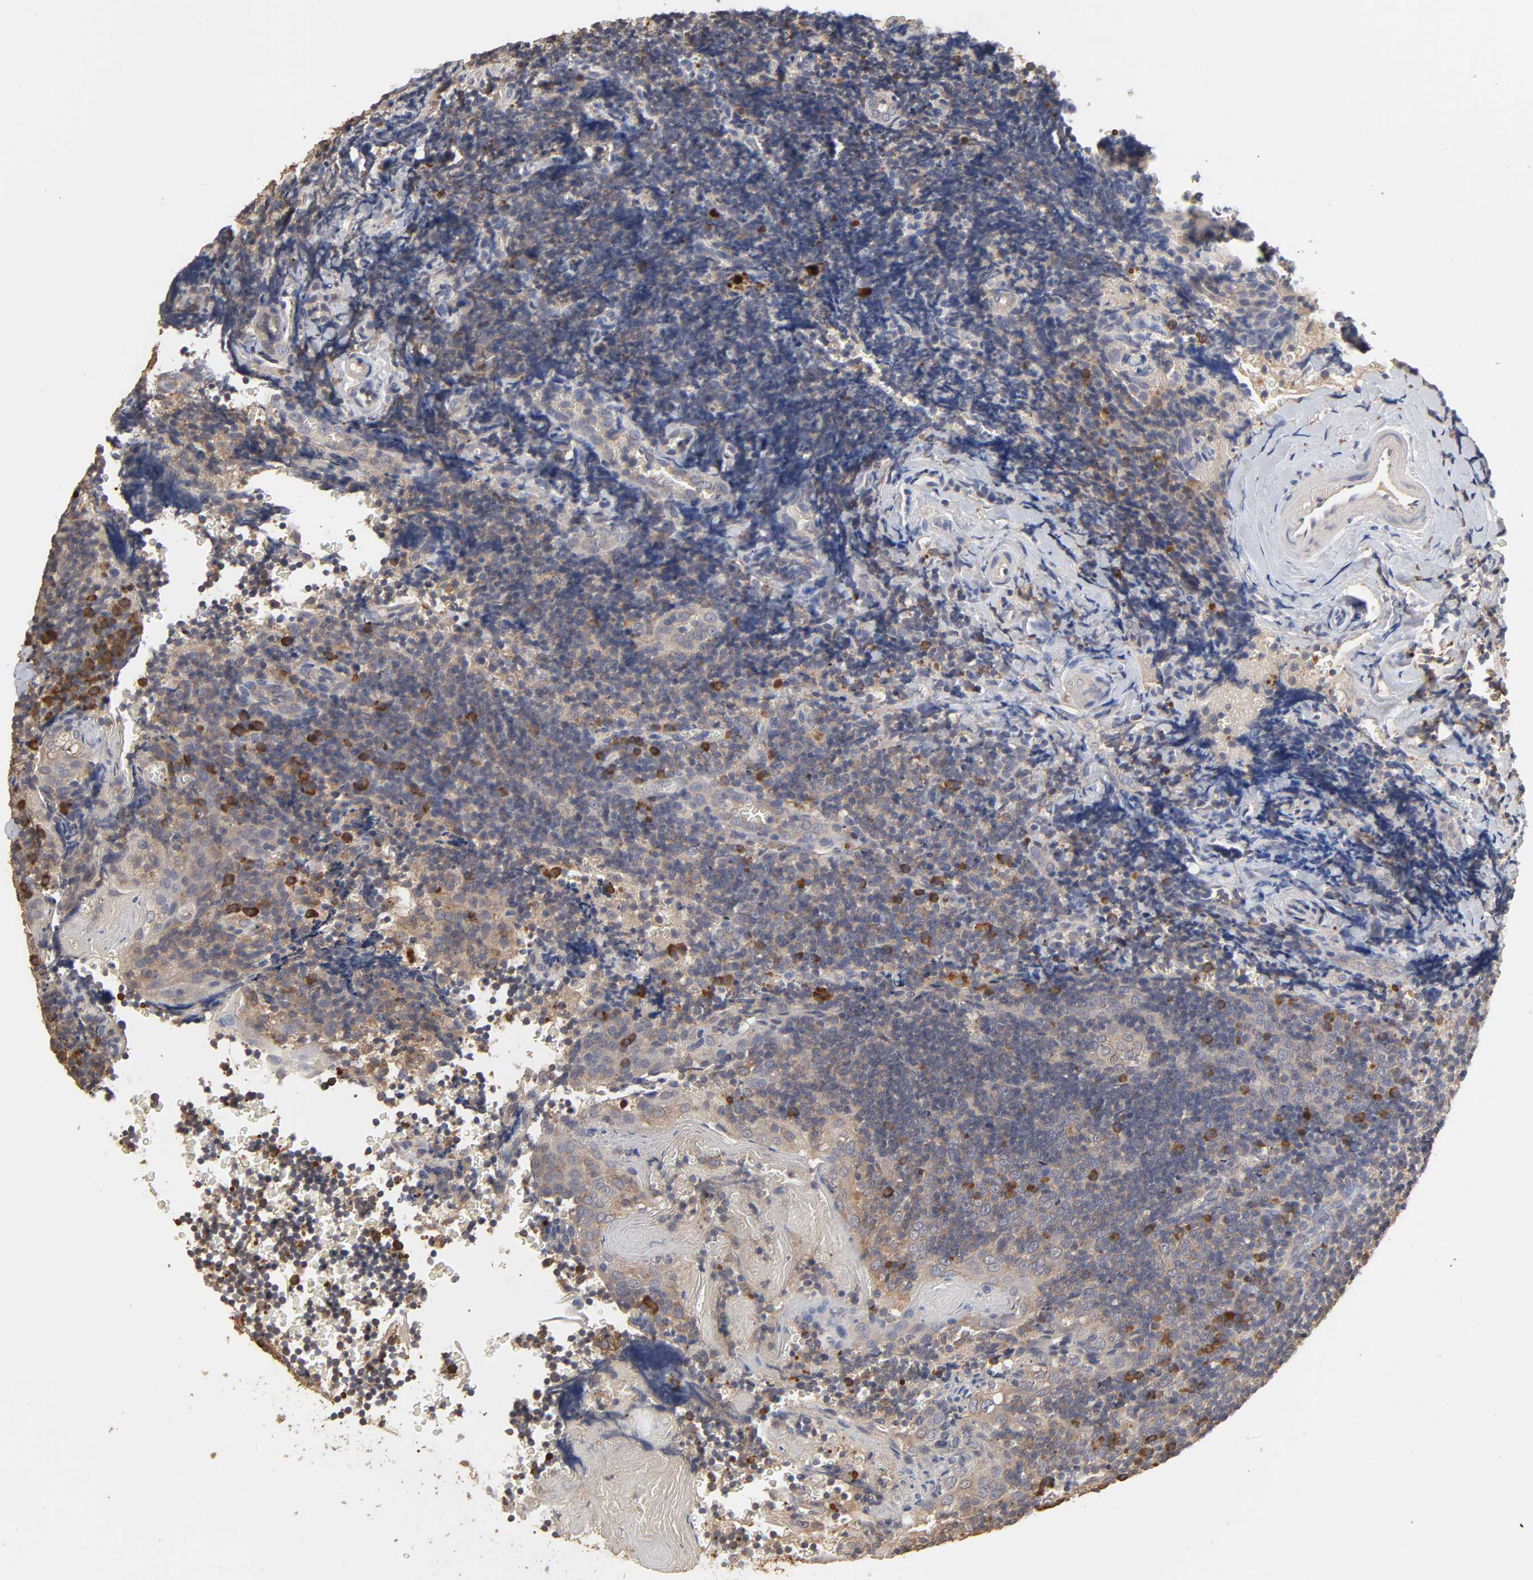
{"staining": {"intensity": "strong", "quantity": ">75%", "location": "cytoplasmic/membranous"}, "tissue": "tonsil", "cell_type": "Germinal center cells", "image_type": "normal", "snomed": [{"axis": "morphology", "description": "Normal tissue, NOS"}, {"axis": "topography", "description": "Tonsil"}], "caption": "Immunohistochemistry (IHC) of benign tonsil shows high levels of strong cytoplasmic/membranous staining in about >75% of germinal center cells. (DAB = brown stain, brightfield microscopy at high magnification).", "gene": "EIF4G2", "patient": {"sex": "male", "age": 20}}